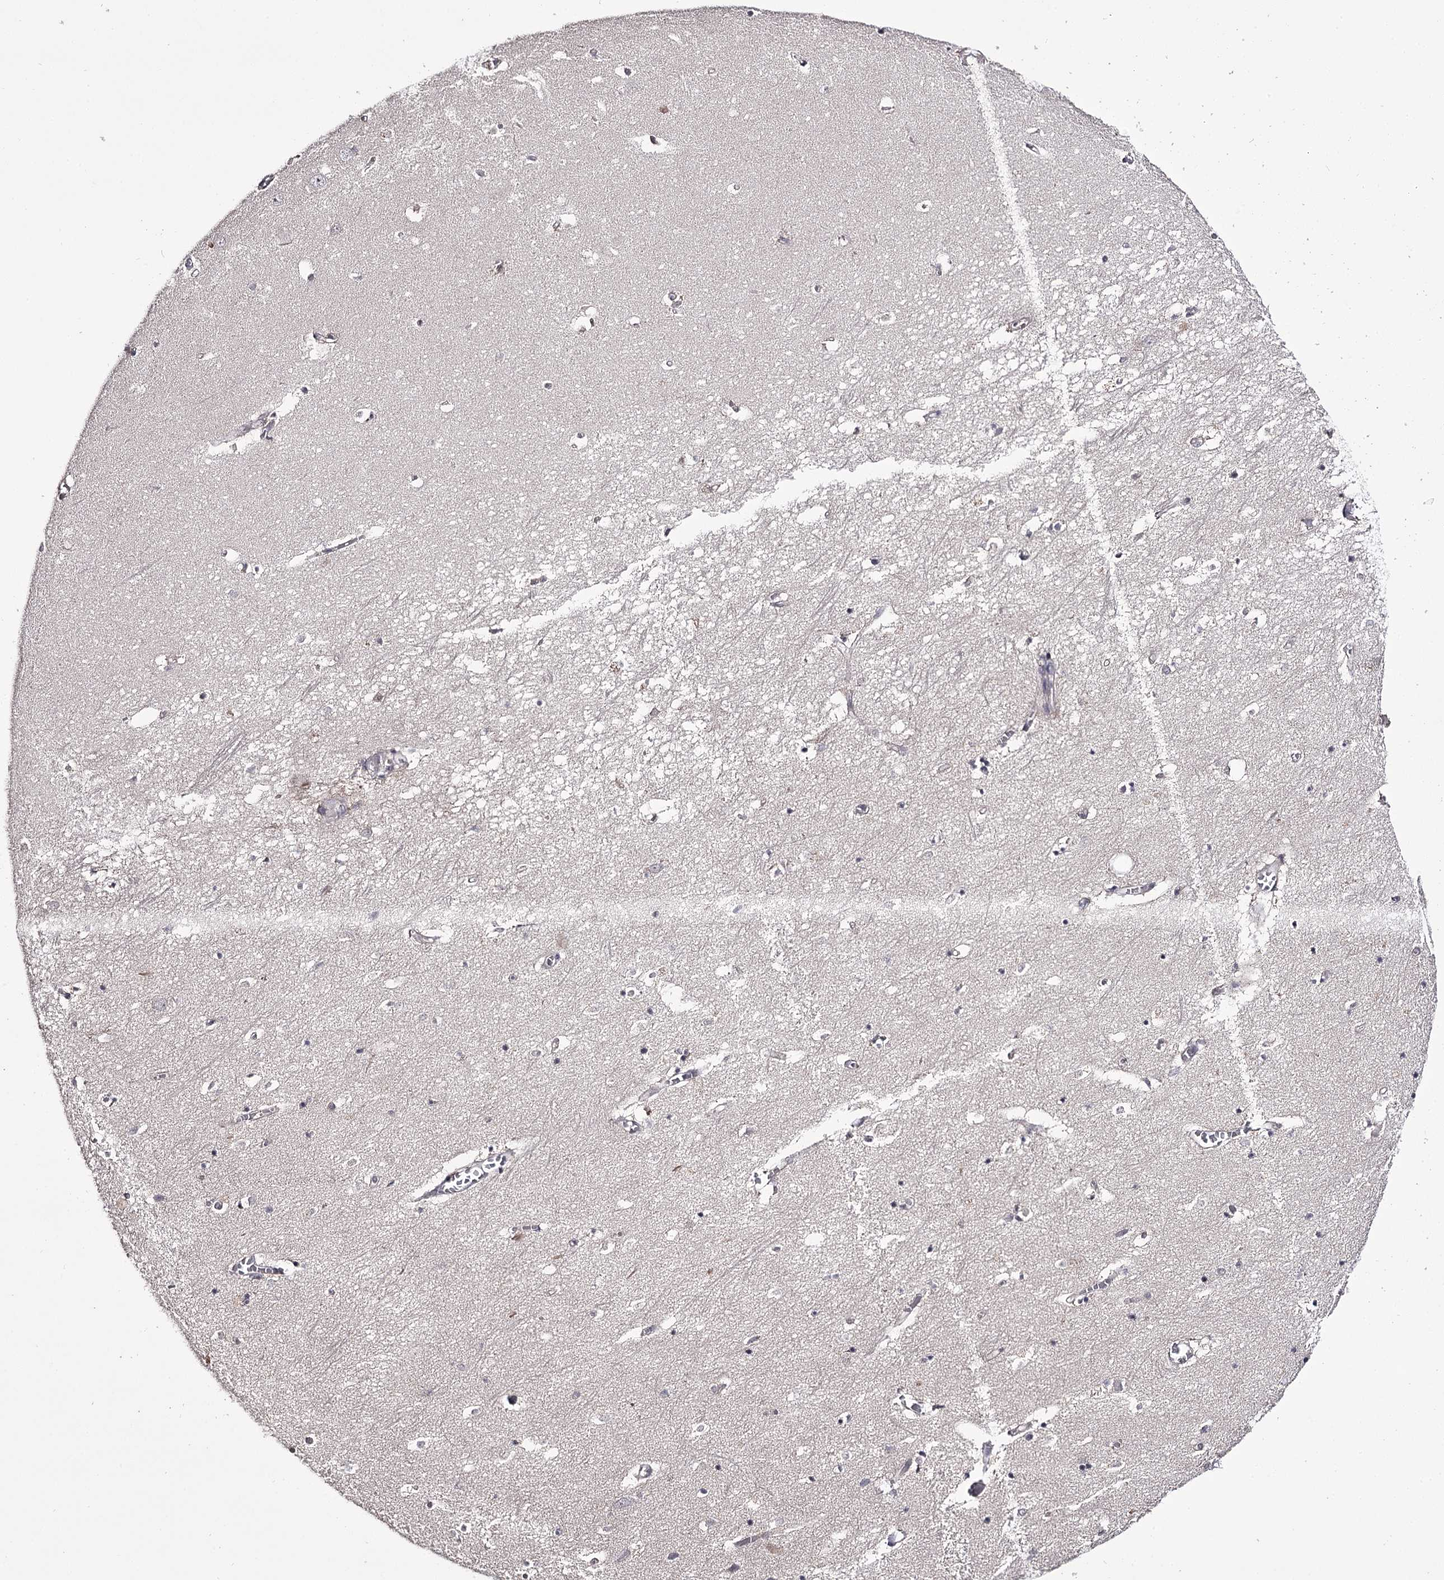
{"staining": {"intensity": "negative", "quantity": "none", "location": "none"}, "tissue": "hippocampus", "cell_type": "Glial cells", "image_type": "normal", "snomed": [{"axis": "morphology", "description": "Normal tissue, NOS"}, {"axis": "topography", "description": "Hippocampus"}], "caption": "This is an immunohistochemistry (IHC) image of unremarkable hippocampus. There is no positivity in glial cells.", "gene": "PRM2", "patient": {"sex": "female", "age": 64}}